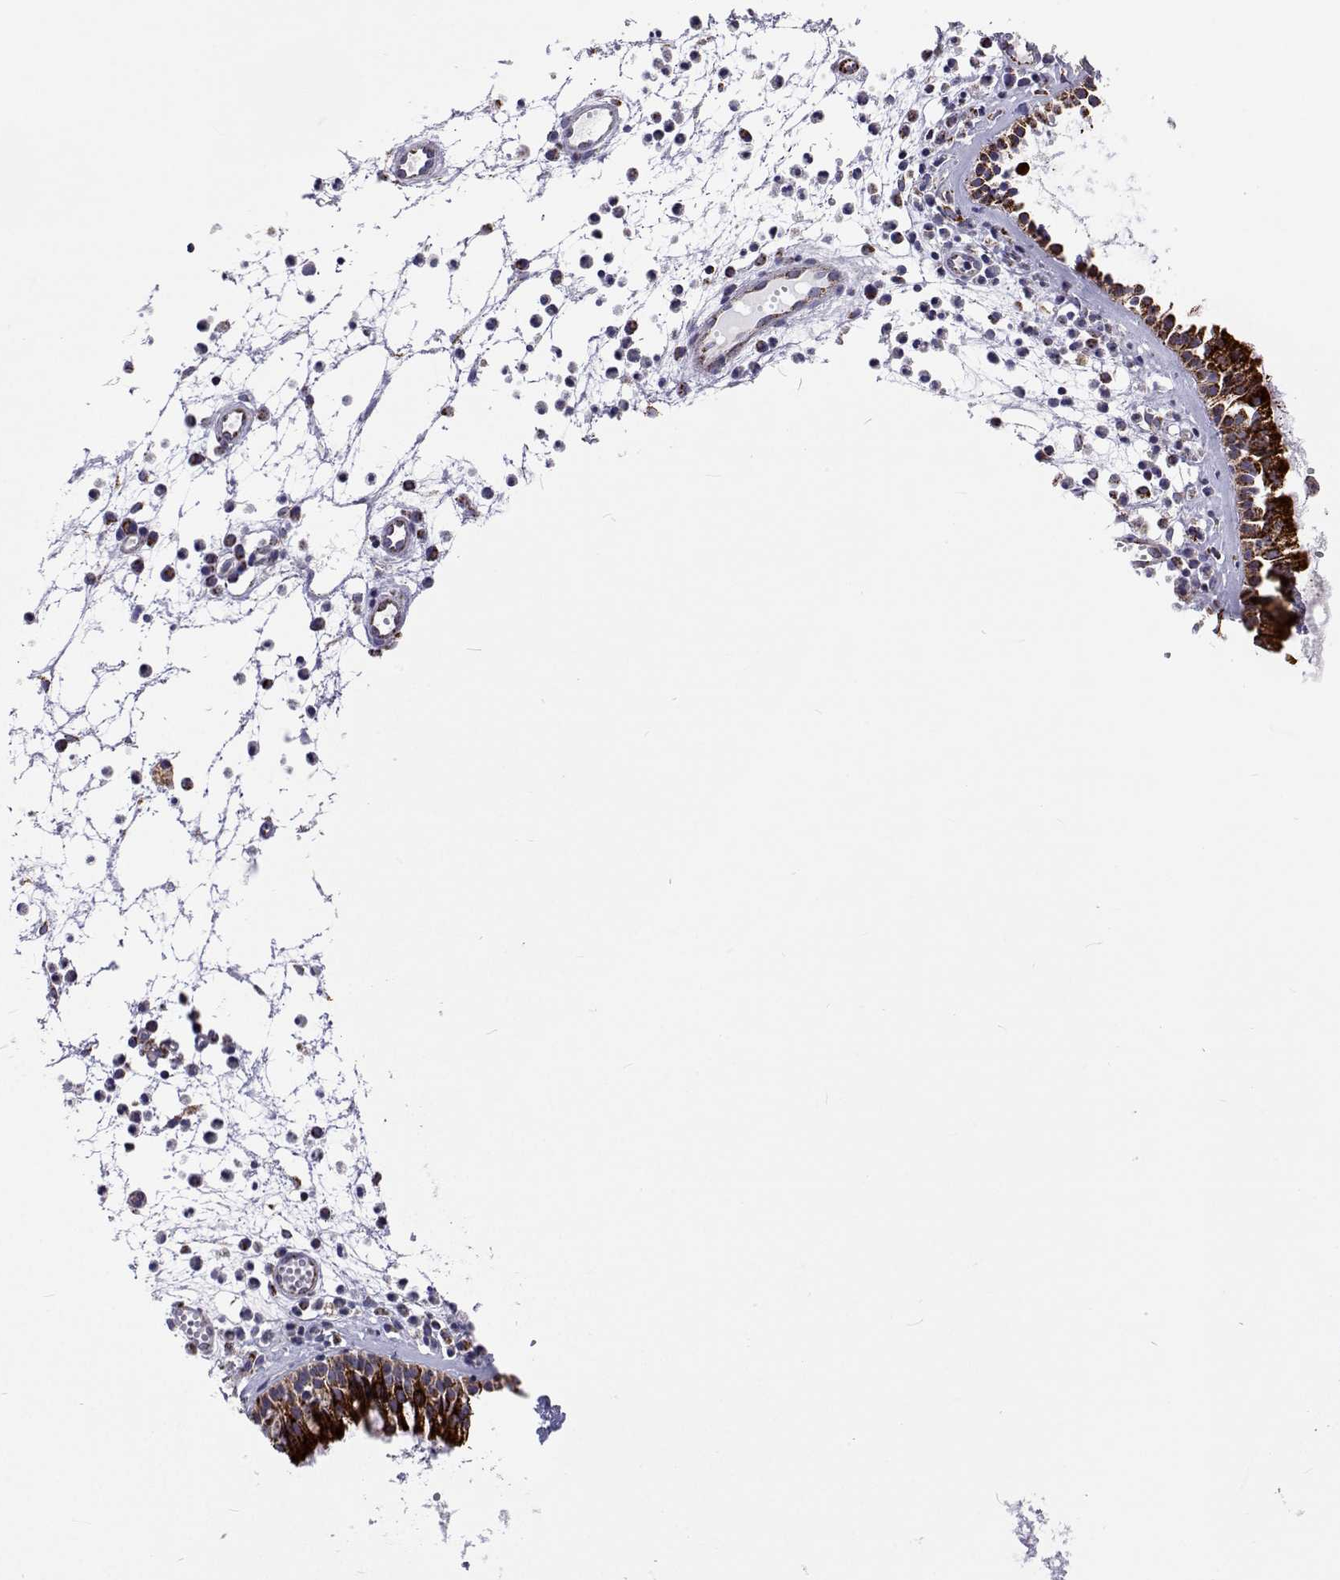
{"staining": {"intensity": "strong", "quantity": ">75%", "location": "cytoplasmic/membranous"}, "tissue": "nasopharynx", "cell_type": "Respiratory epithelial cells", "image_type": "normal", "snomed": [{"axis": "morphology", "description": "Normal tissue, NOS"}, {"axis": "topography", "description": "Nasopharynx"}], "caption": "High-magnification brightfield microscopy of benign nasopharynx stained with DAB (brown) and counterstained with hematoxylin (blue). respiratory epithelial cells exhibit strong cytoplasmic/membranous expression is seen in about>75% of cells.", "gene": "MCCC2", "patient": {"sex": "female", "age": 52}}